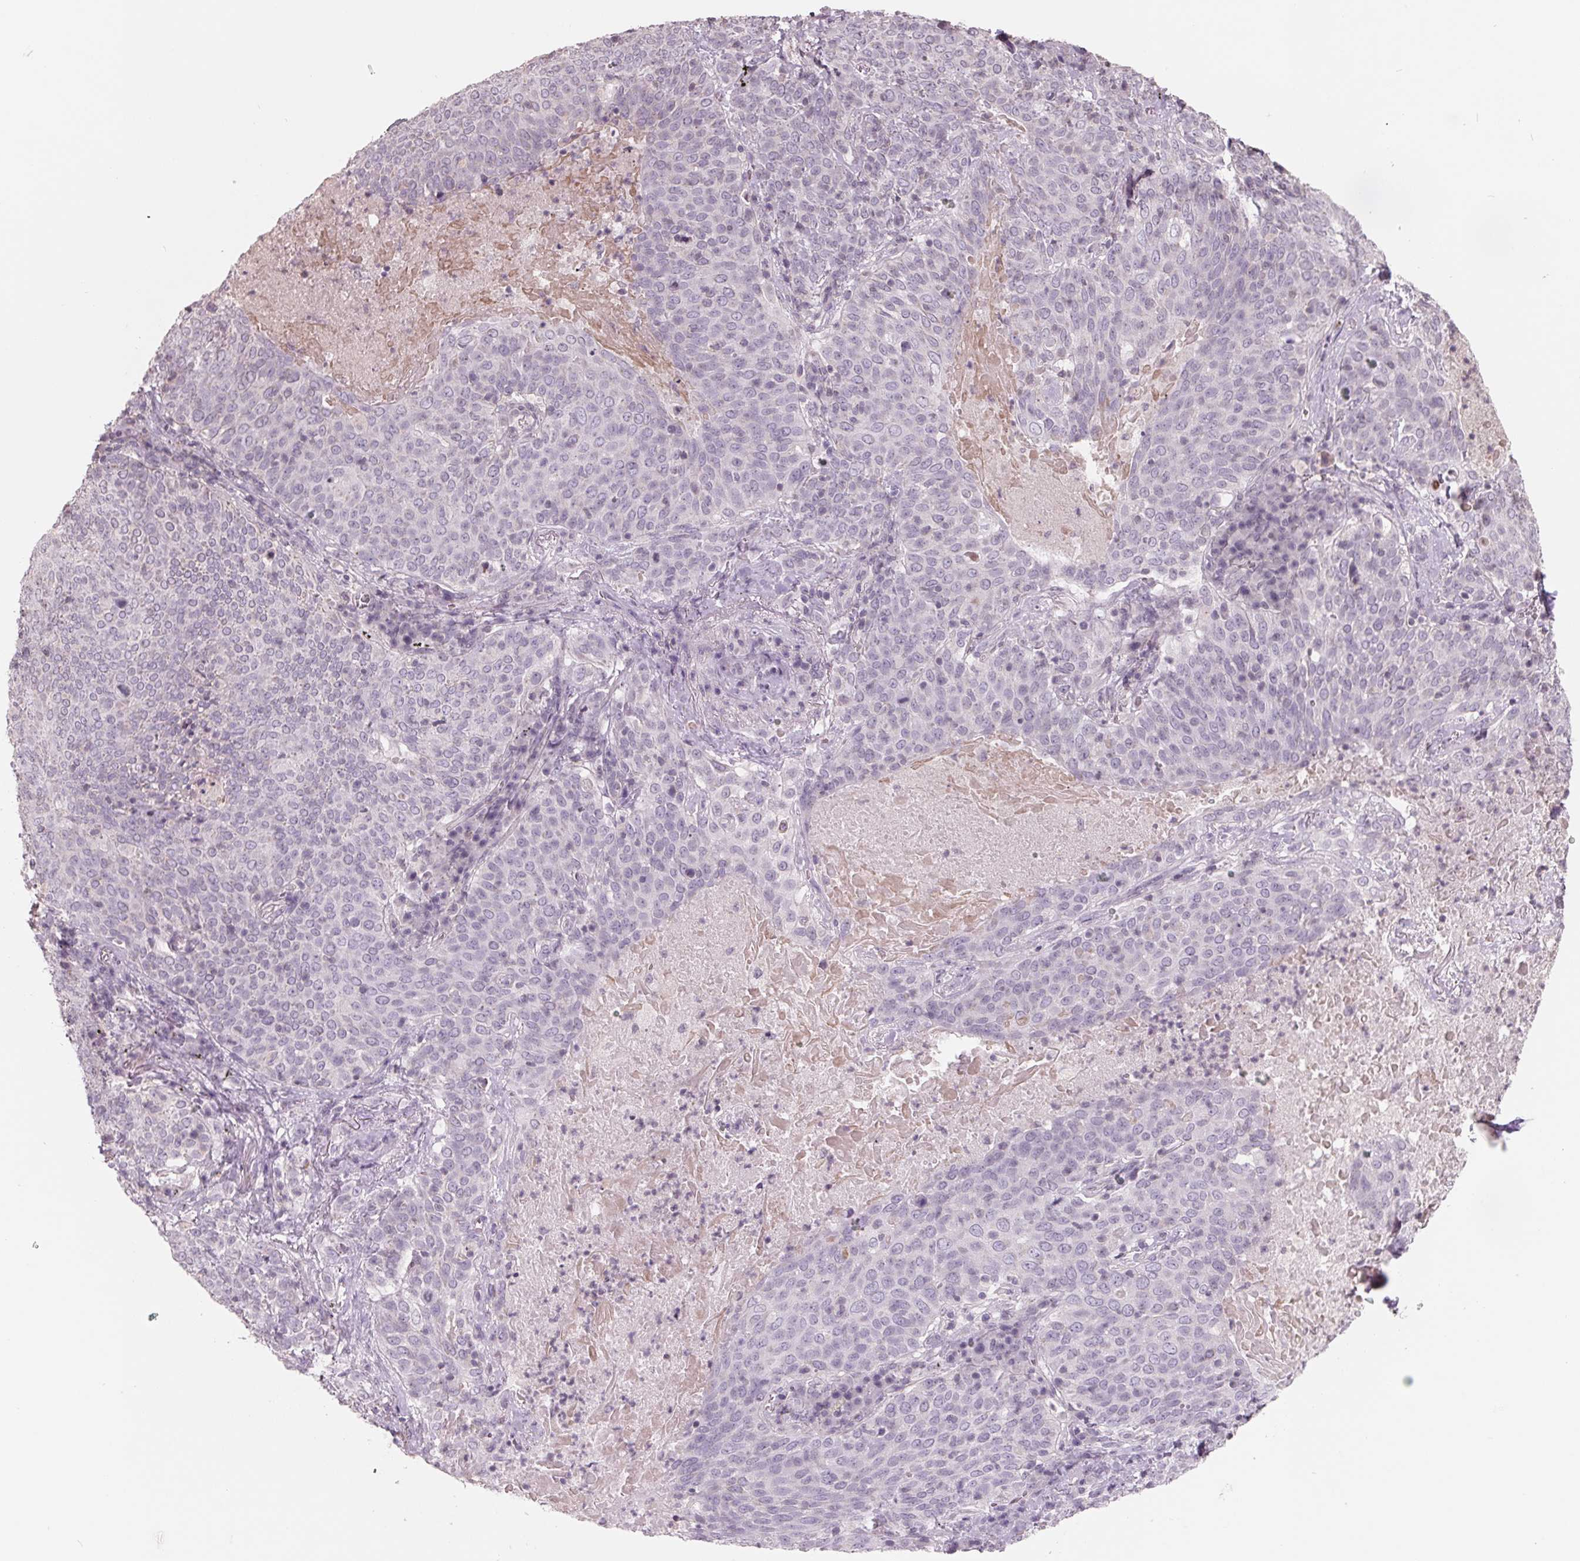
{"staining": {"intensity": "negative", "quantity": "none", "location": "none"}, "tissue": "lung cancer", "cell_type": "Tumor cells", "image_type": "cancer", "snomed": [{"axis": "morphology", "description": "Squamous cell carcinoma, NOS"}, {"axis": "topography", "description": "Lung"}], "caption": "Lung squamous cell carcinoma was stained to show a protein in brown. There is no significant expression in tumor cells.", "gene": "FTCD", "patient": {"sex": "male", "age": 82}}